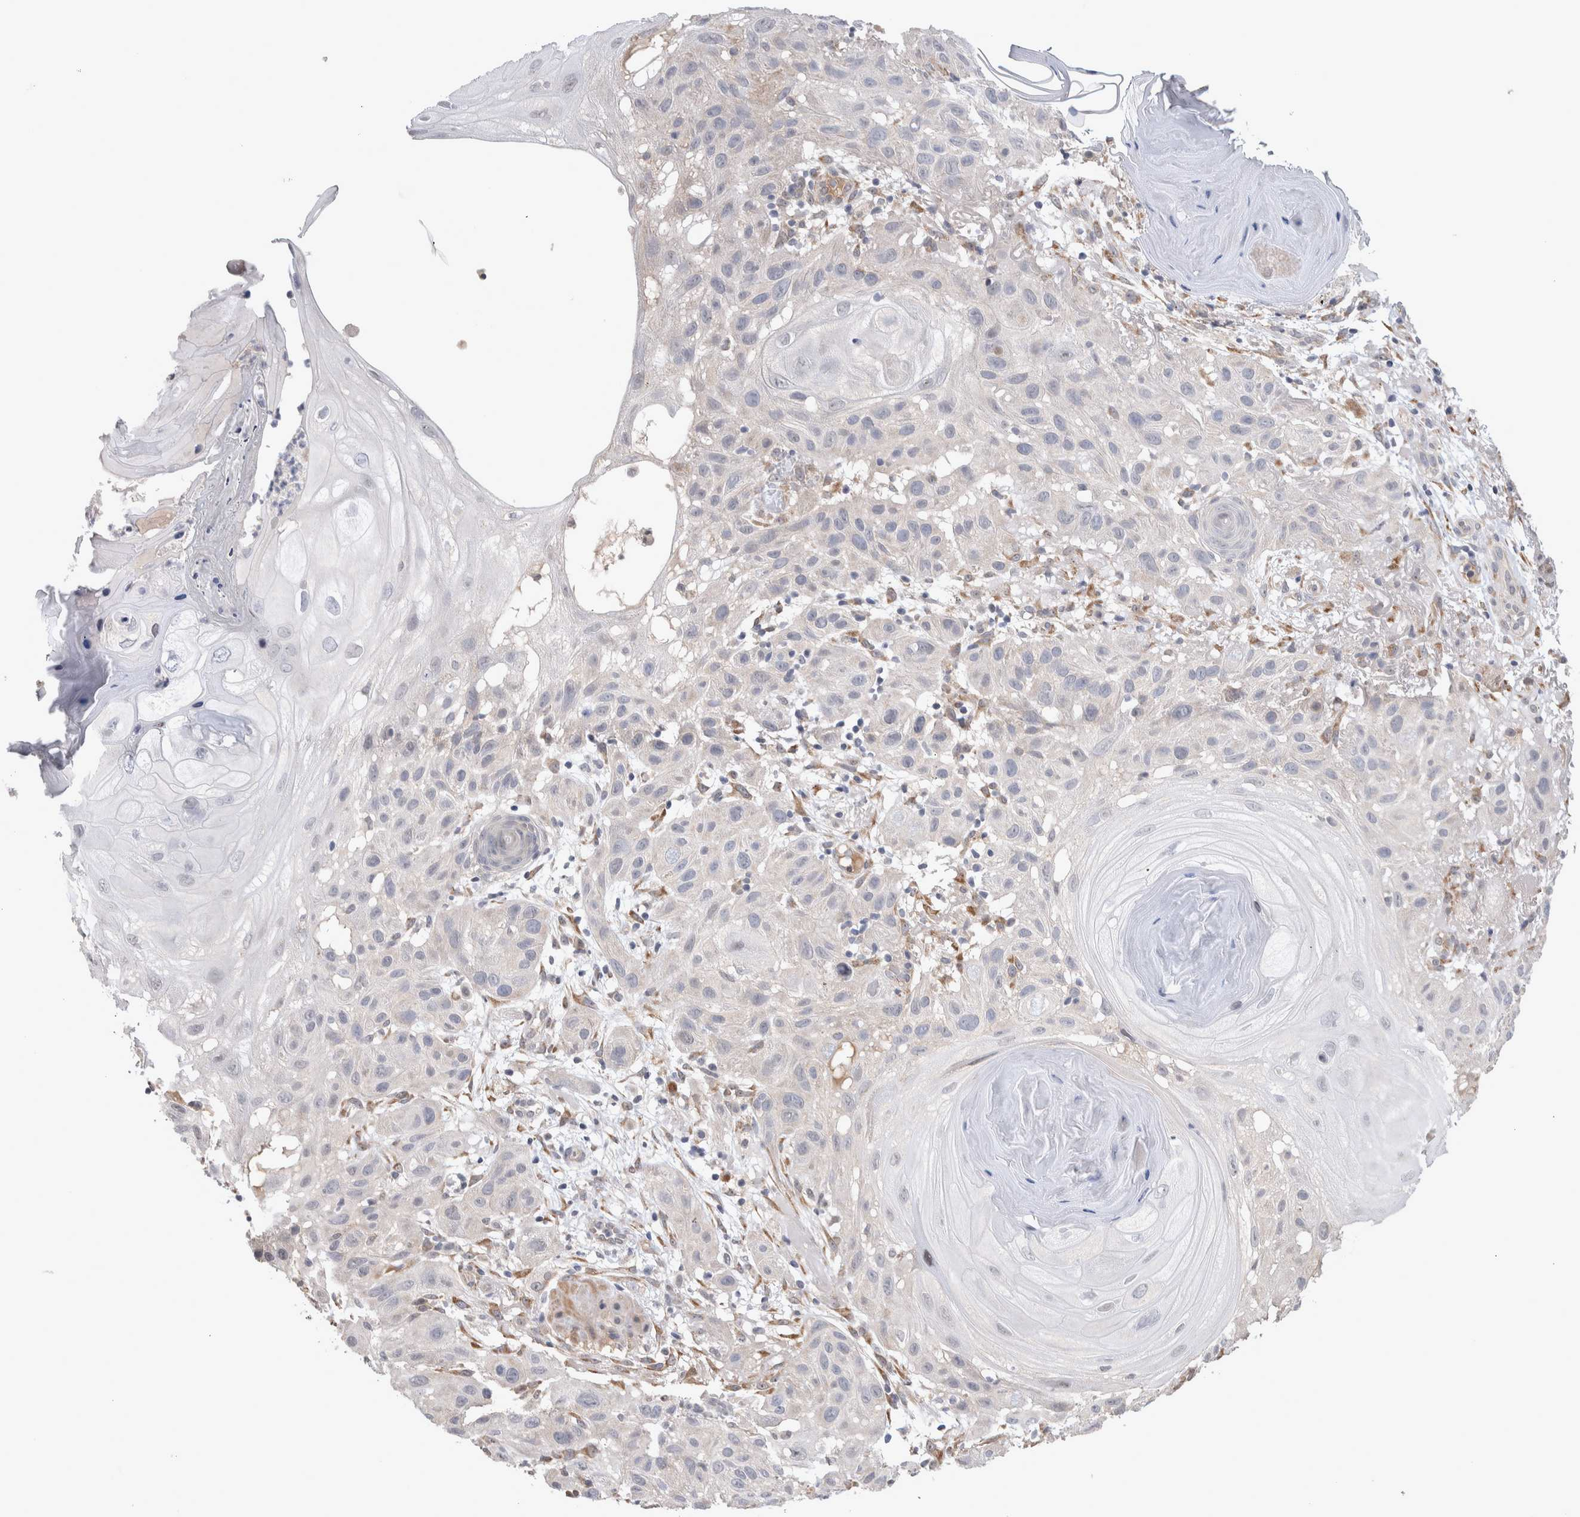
{"staining": {"intensity": "negative", "quantity": "none", "location": "none"}, "tissue": "skin cancer", "cell_type": "Tumor cells", "image_type": "cancer", "snomed": [{"axis": "morphology", "description": "Squamous cell carcinoma, NOS"}, {"axis": "topography", "description": "Skin"}], "caption": "A high-resolution image shows immunohistochemistry (IHC) staining of skin cancer (squamous cell carcinoma), which reveals no significant staining in tumor cells.", "gene": "CUL2", "patient": {"sex": "female", "age": 96}}